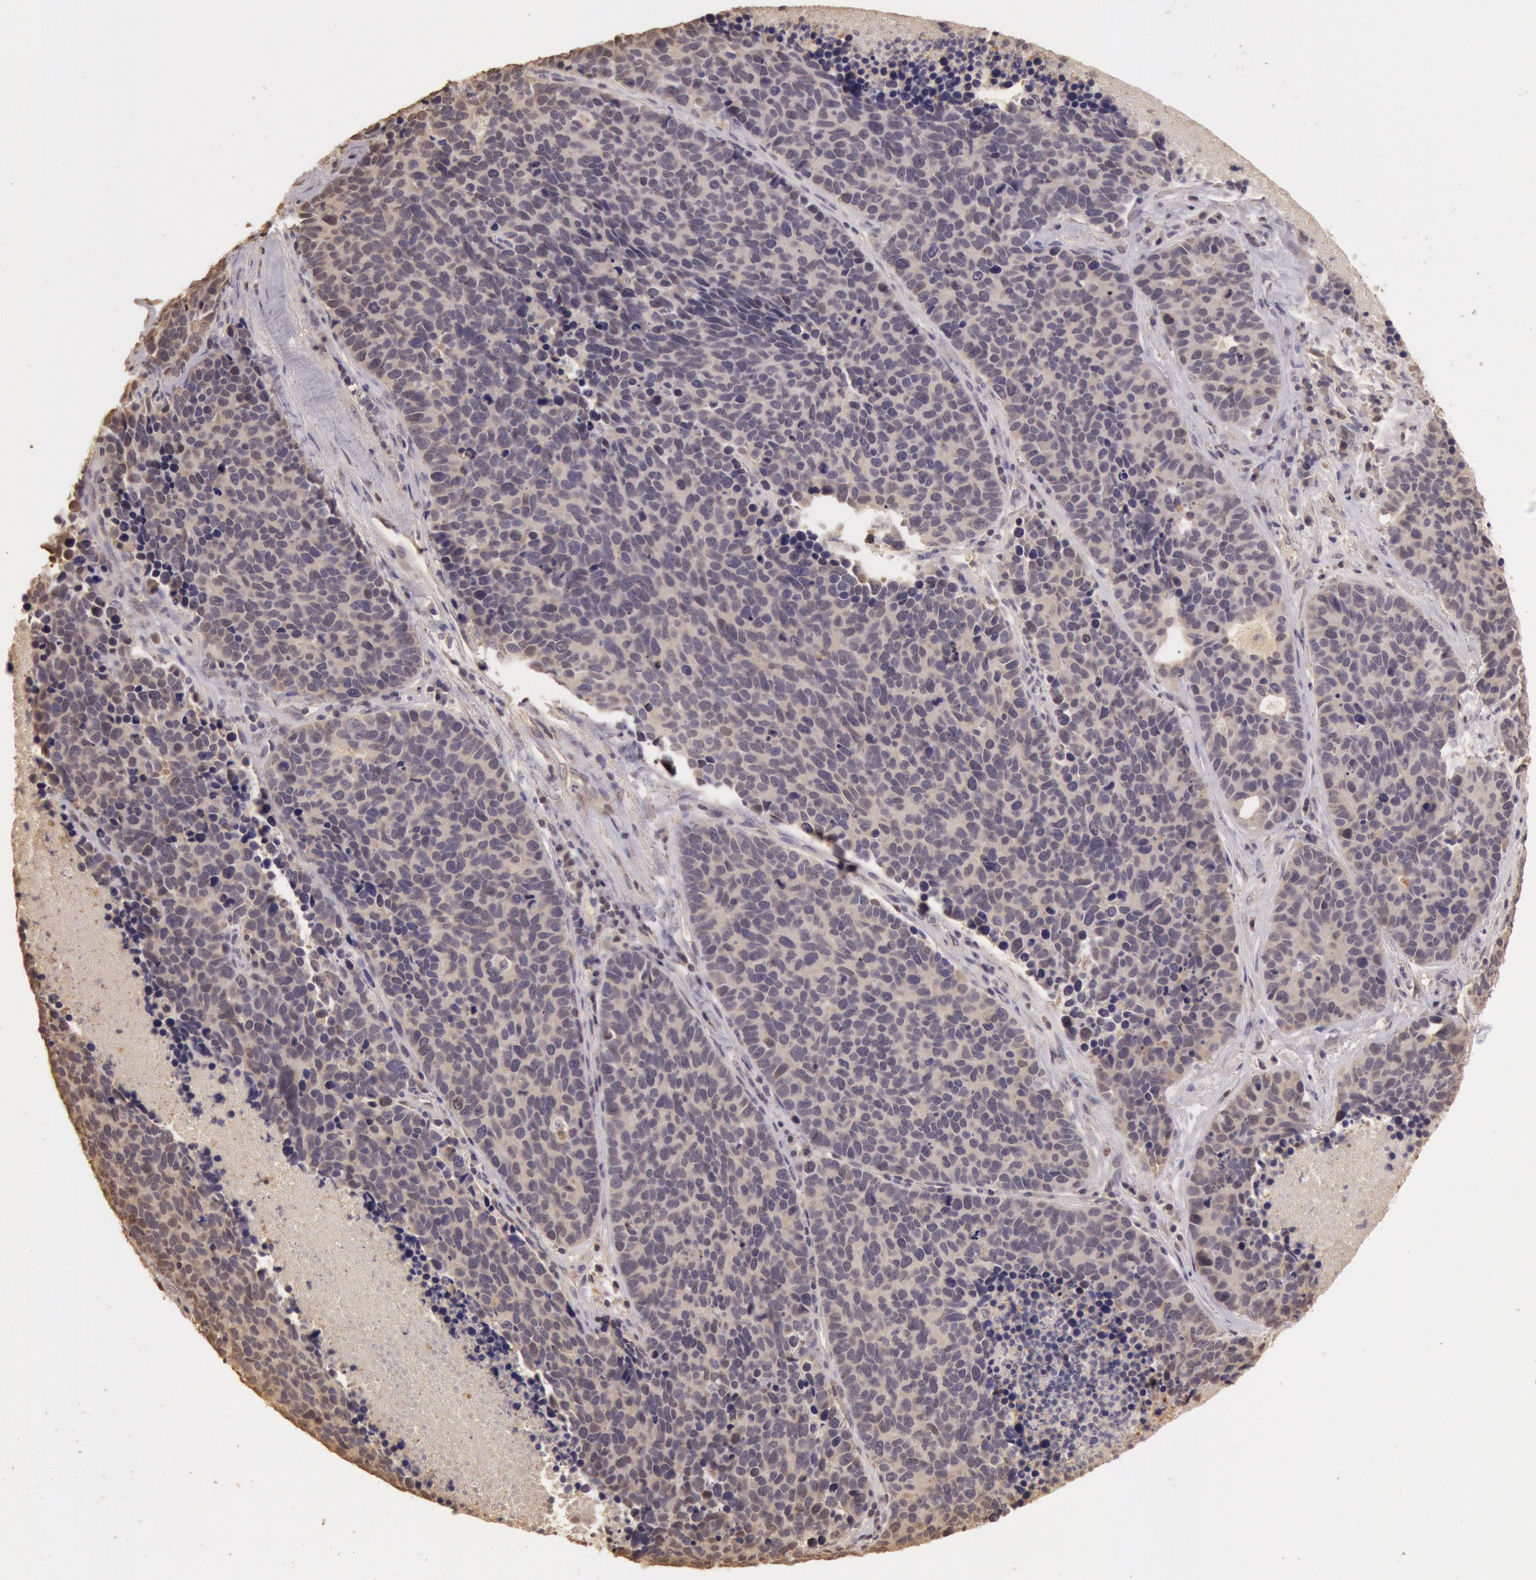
{"staining": {"intensity": "weak", "quantity": "25%-75%", "location": "cytoplasmic/membranous,nuclear"}, "tissue": "lung cancer", "cell_type": "Tumor cells", "image_type": "cancer", "snomed": [{"axis": "morphology", "description": "Neoplasm, malignant, NOS"}, {"axis": "topography", "description": "Lung"}], "caption": "Lung cancer (neoplasm (malignant)) was stained to show a protein in brown. There is low levels of weak cytoplasmic/membranous and nuclear expression in about 25%-75% of tumor cells. The protein of interest is stained brown, and the nuclei are stained in blue (DAB IHC with brightfield microscopy, high magnification).", "gene": "SOD1", "patient": {"sex": "female", "age": 75}}